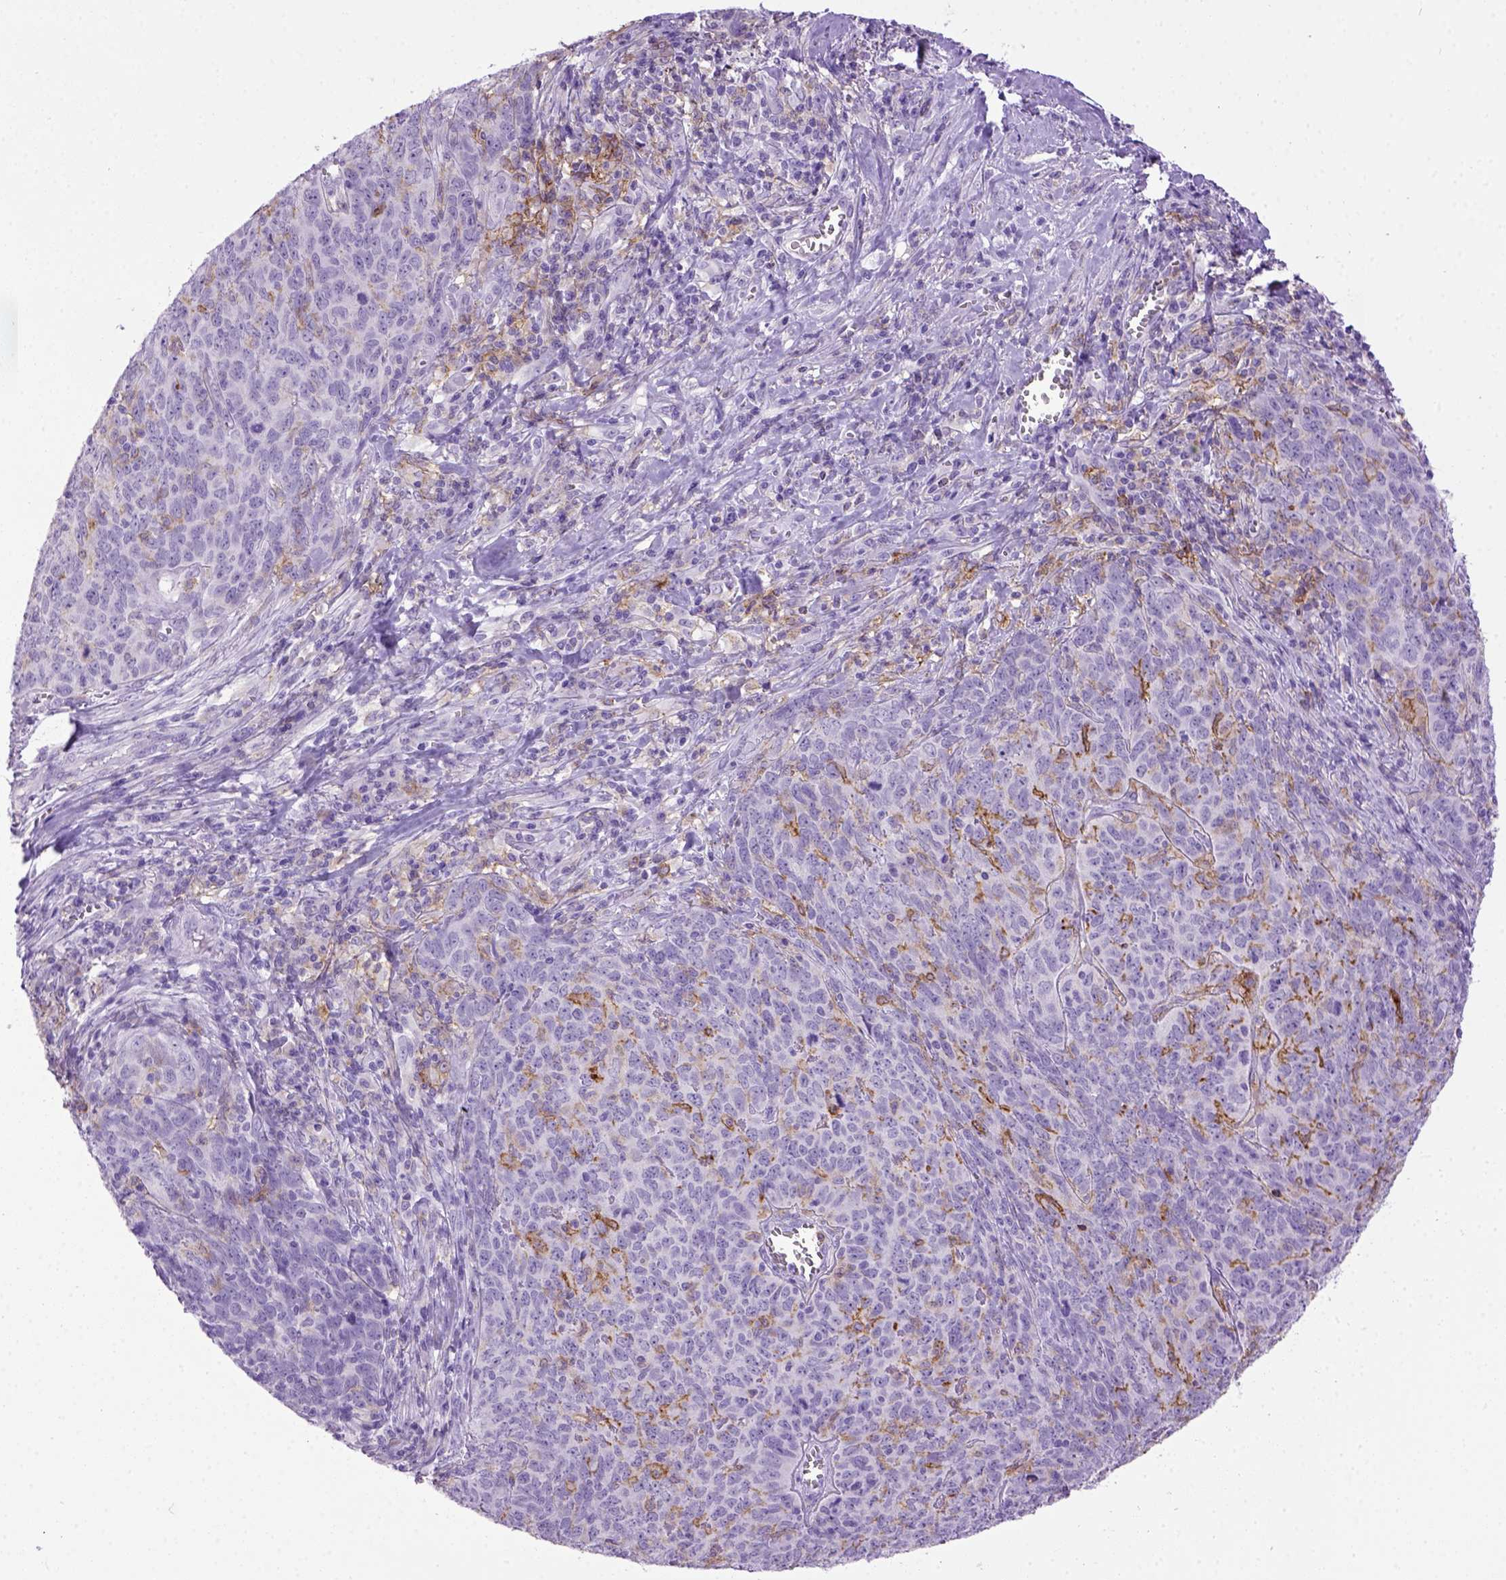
{"staining": {"intensity": "negative", "quantity": "none", "location": "none"}, "tissue": "skin cancer", "cell_type": "Tumor cells", "image_type": "cancer", "snomed": [{"axis": "morphology", "description": "Squamous cell carcinoma, NOS"}, {"axis": "topography", "description": "Skin"}, {"axis": "topography", "description": "Anal"}], "caption": "DAB (3,3'-diaminobenzidine) immunohistochemical staining of human skin cancer (squamous cell carcinoma) displays no significant positivity in tumor cells. The staining is performed using DAB (3,3'-diaminobenzidine) brown chromogen with nuclei counter-stained in using hematoxylin.", "gene": "ITGAX", "patient": {"sex": "female", "age": 51}}